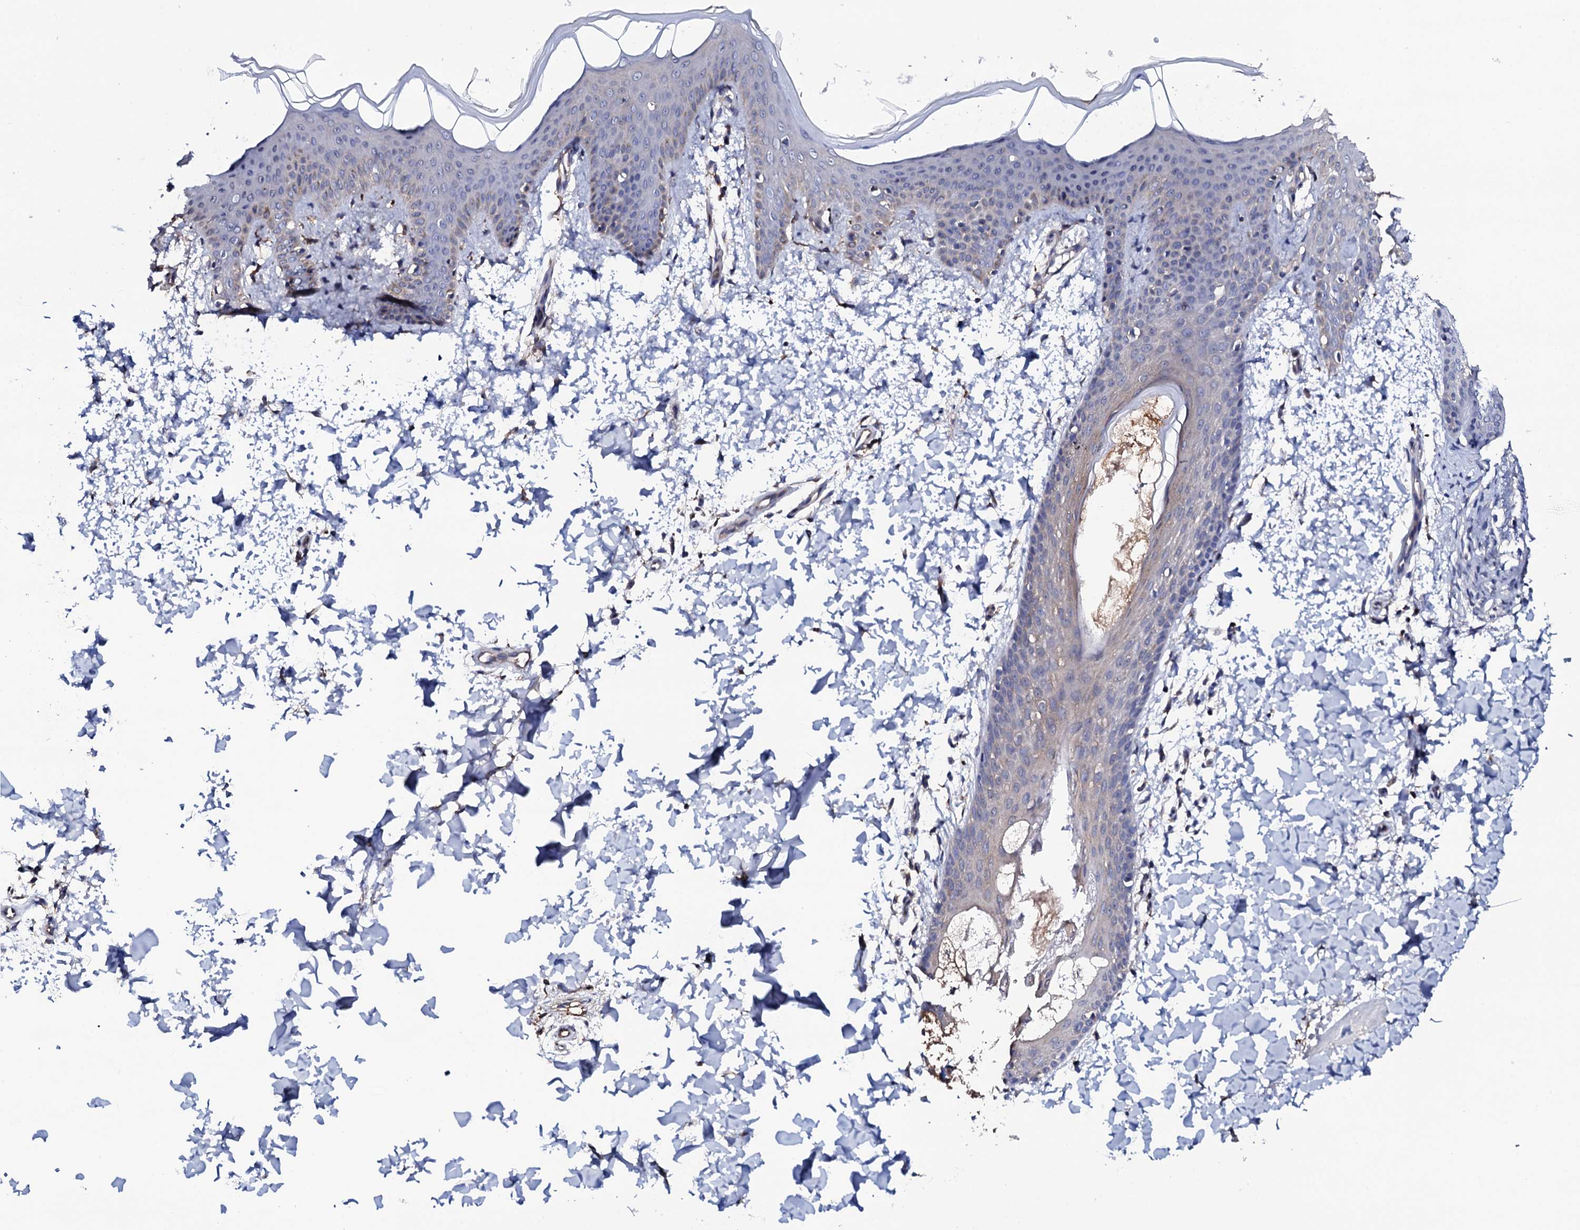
{"staining": {"intensity": "weak", "quantity": "25%-75%", "location": "cytoplasmic/membranous"}, "tissue": "skin", "cell_type": "Fibroblasts", "image_type": "normal", "snomed": [{"axis": "morphology", "description": "Normal tissue, NOS"}, {"axis": "topography", "description": "Skin"}], "caption": "Immunohistochemical staining of unremarkable skin exhibits low levels of weak cytoplasmic/membranous positivity in approximately 25%-75% of fibroblasts.", "gene": "TCAF2C", "patient": {"sex": "male", "age": 36}}